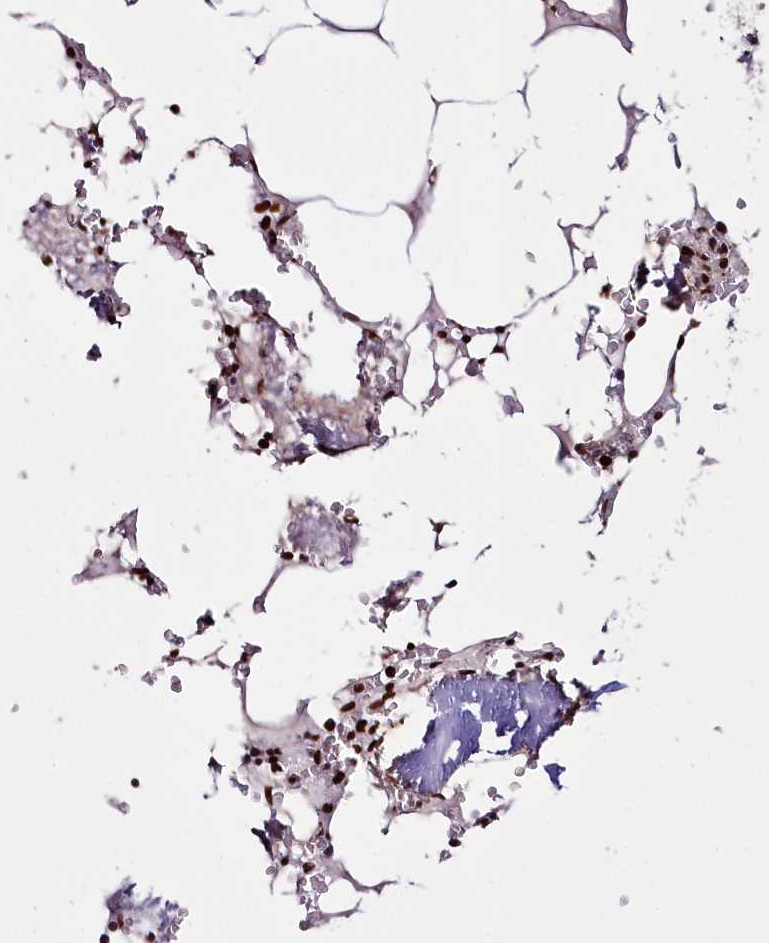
{"staining": {"intensity": "strong", "quantity": "25%-75%", "location": "nuclear"}, "tissue": "bone marrow", "cell_type": "Hematopoietic cells", "image_type": "normal", "snomed": [{"axis": "morphology", "description": "Normal tissue, NOS"}, {"axis": "topography", "description": "Bone marrow"}], "caption": "Human bone marrow stained with a brown dye demonstrates strong nuclear positive expression in approximately 25%-75% of hematopoietic cells.", "gene": "SMARCE1", "patient": {"sex": "male", "age": 70}}